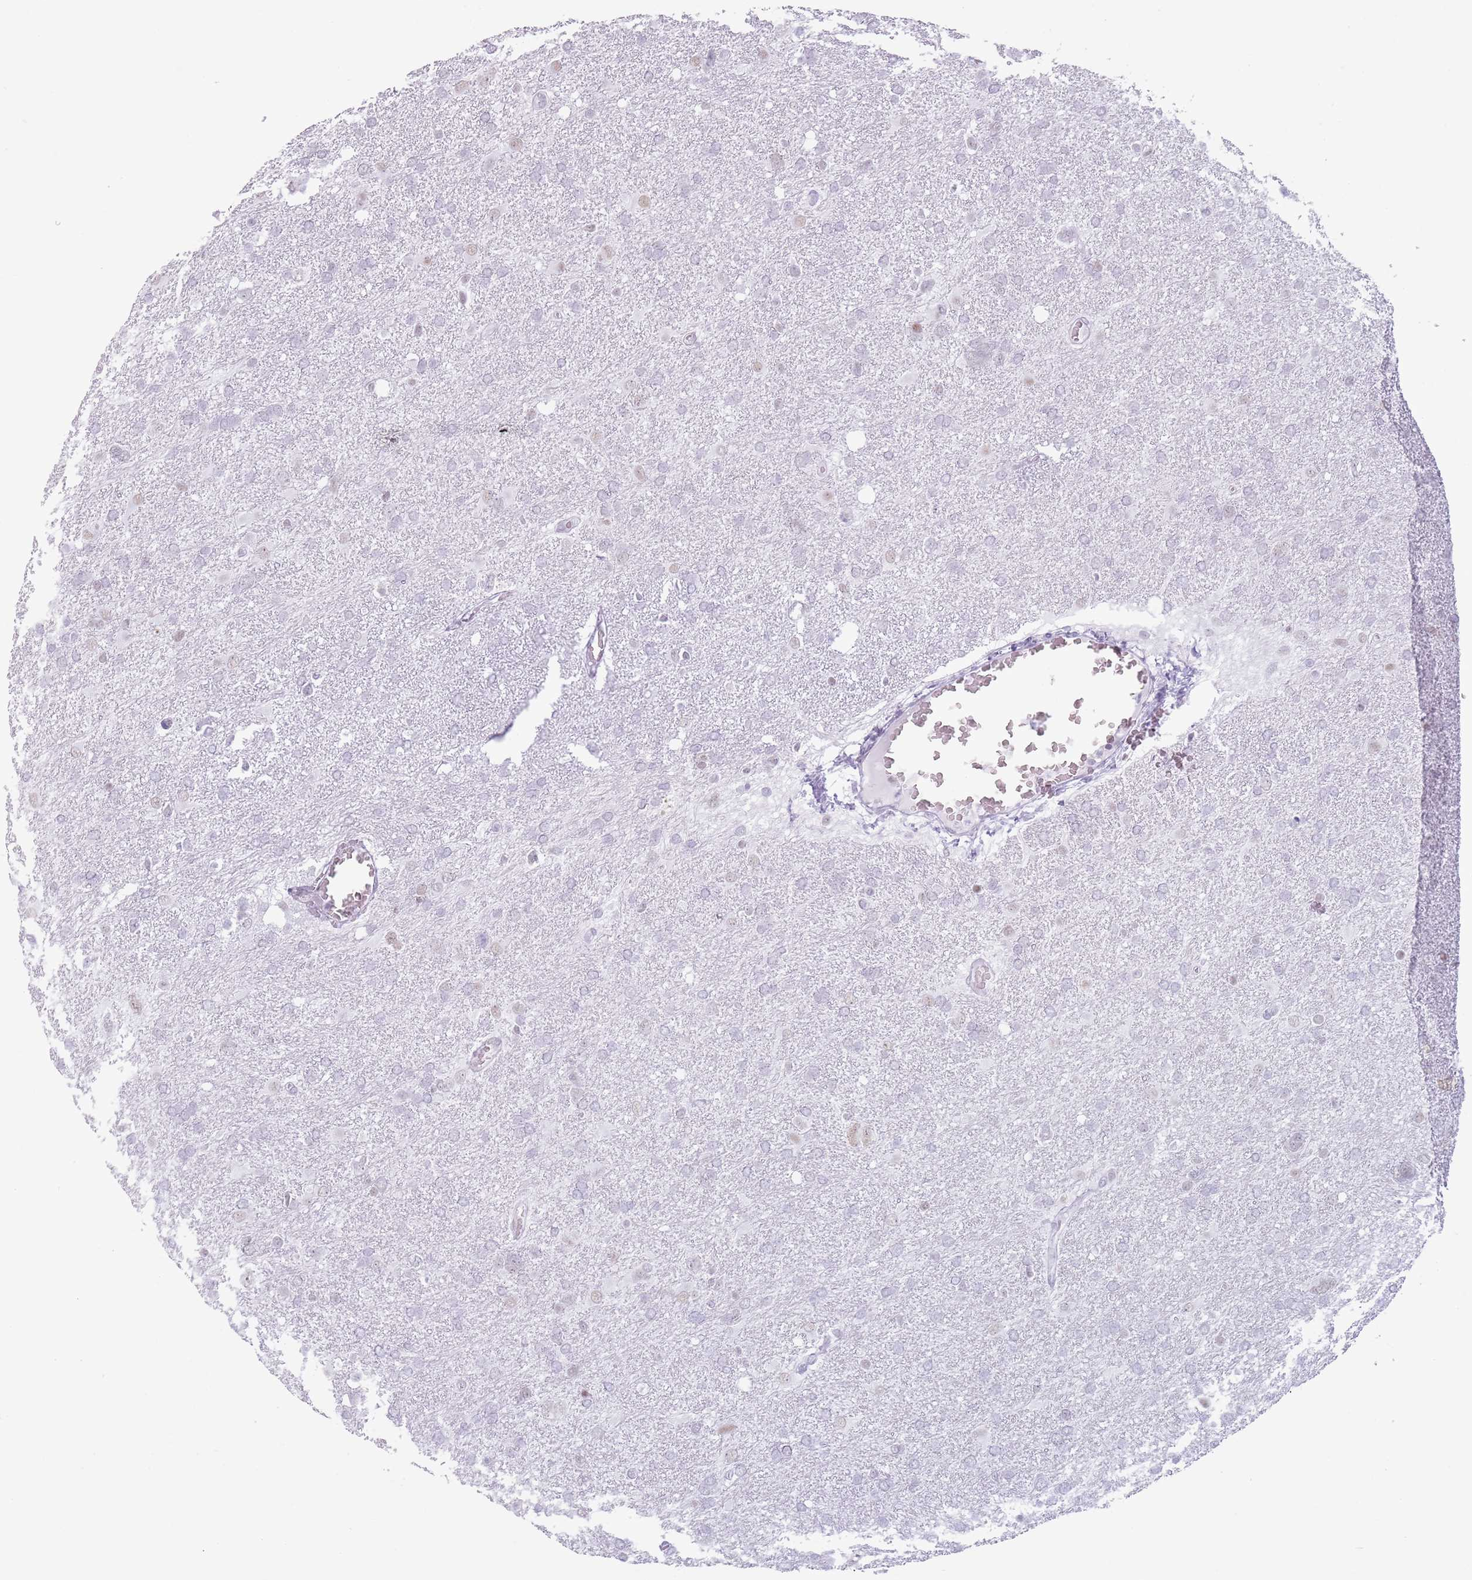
{"staining": {"intensity": "moderate", "quantity": "<25%", "location": "nuclear"}, "tissue": "glioma", "cell_type": "Tumor cells", "image_type": "cancer", "snomed": [{"axis": "morphology", "description": "Glioma, malignant, High grade"}, {"axis": "topography", "description": "Brain"}], "caption": "There is low levels of moderate nuclear staining in tumor cells of glioma, as demonstrated by immunohistochemical staining (brown color).", "gene": "FAM104B", "patient": {"sex": "male", "age": 61}}